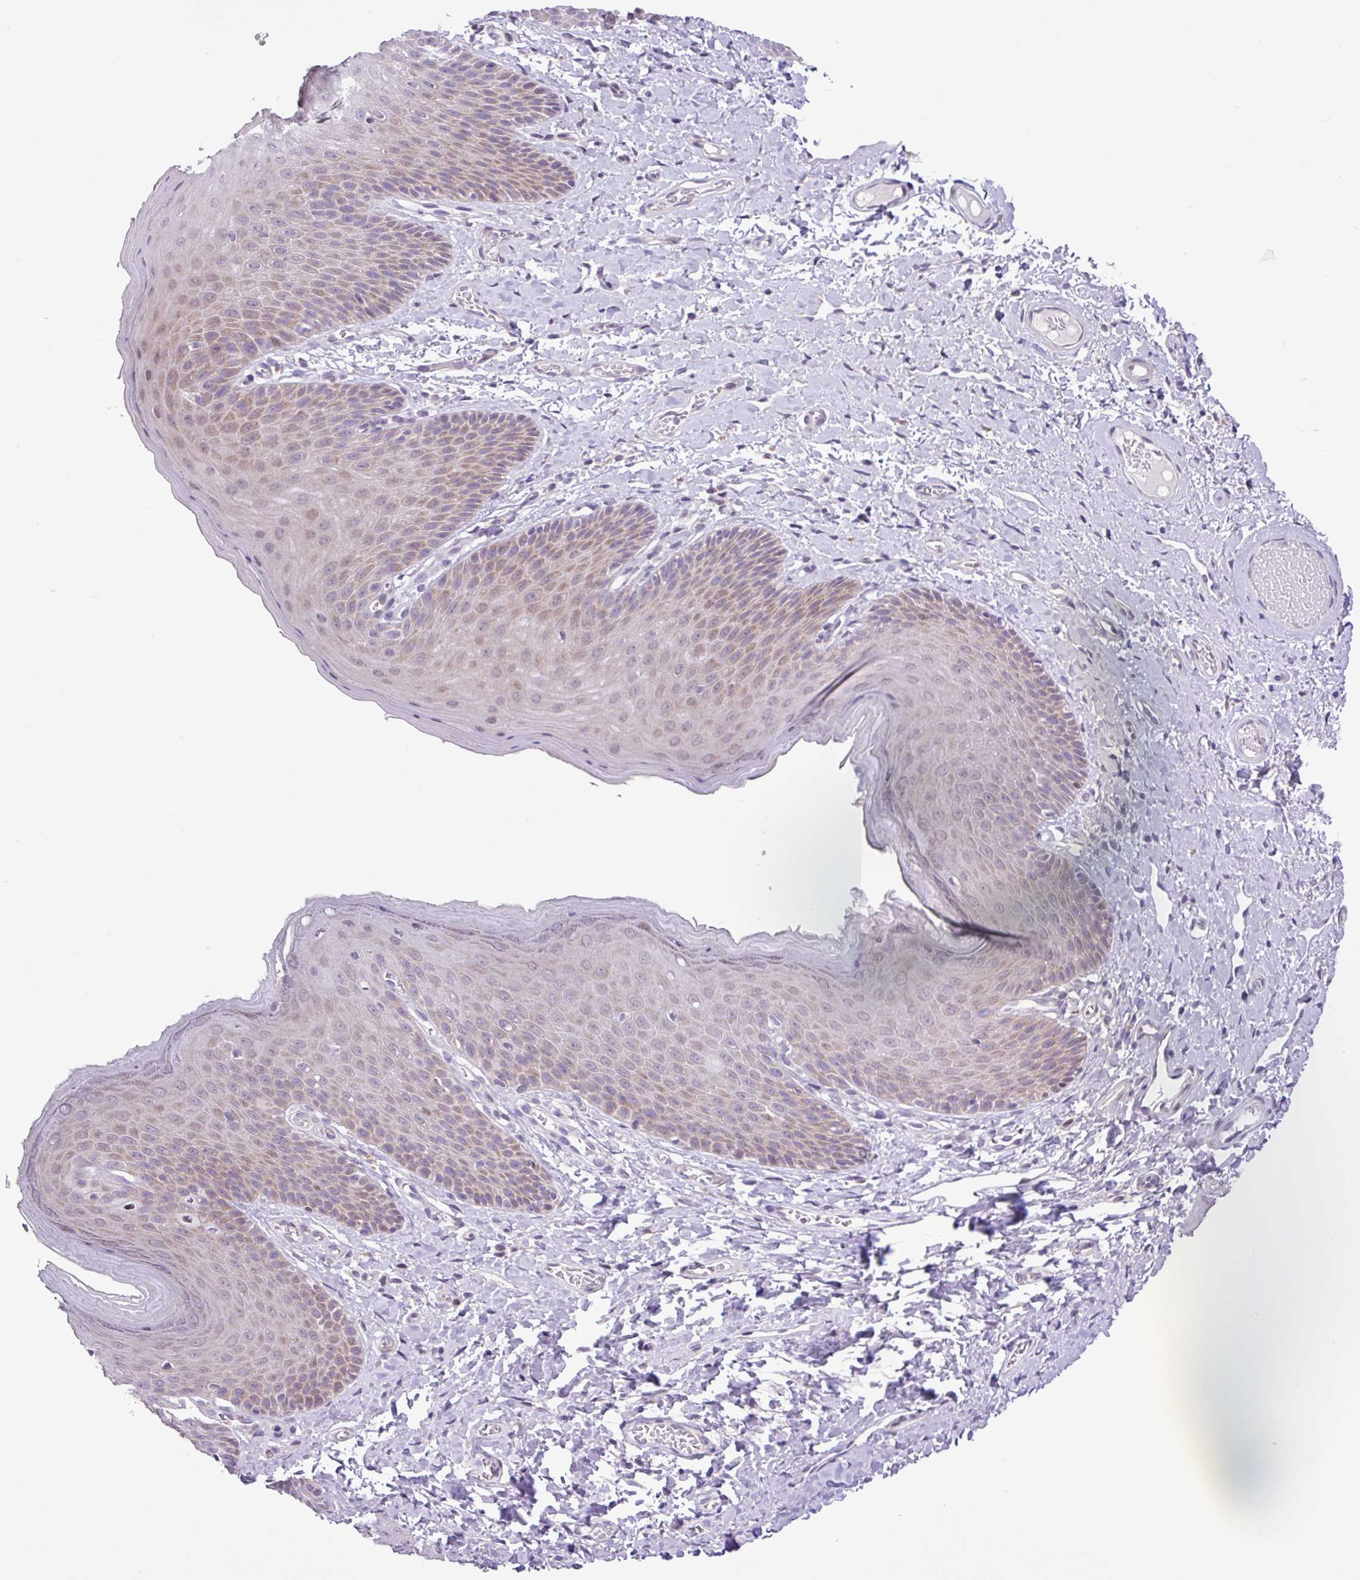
{"staining": {"intensity": "moderate", "quantity": "25%-75%", "location": "cytoplasmic/membranous,nuclear"}, "tissue": "skin", "cell_type": "Epidermal cells", "image_type": "normal", "snomed": [{"axis": "morphology", "description": "Normal tissue, NOS"}, {"axis": "topography", "description": "Anal"}], "caption": "A histopathology image showing moderate cytoplasmic/membranous,nuclear expression in about 25%-75% of epidermal cells in unremarkable skin, as visualized by brown immunohistochemical staining.", "gene": "ZNF354A", "patient": {"sex": "female", "age": 40}}